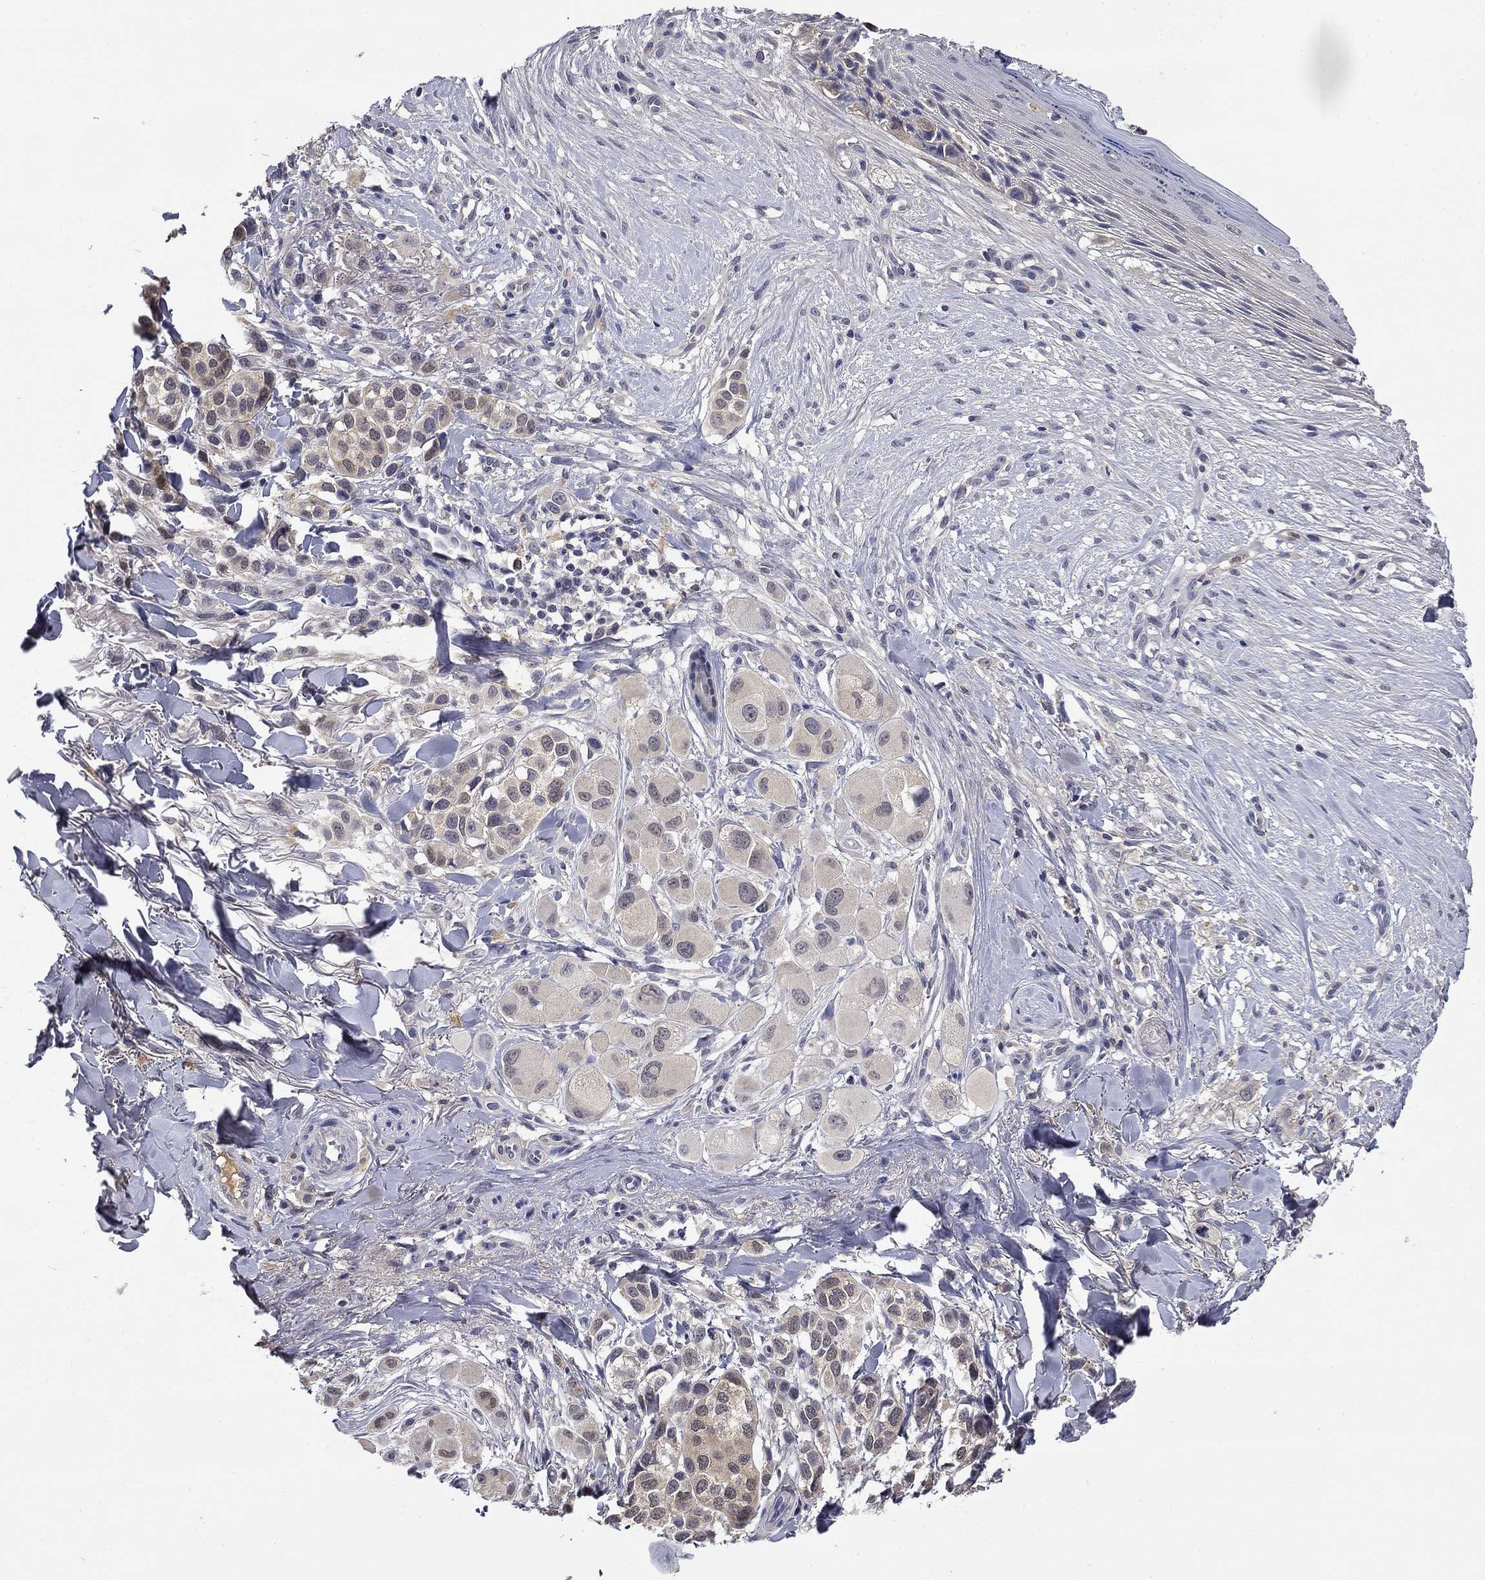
{"staining": {"intensity": "negative", "quantity": "none", "location": "none"}, "tissue": "melanoma", "cell_type": "Tumor cells", "image_type": "cancer", "snomed": [{"axis": "morphology", "description": "Malignant melanoma, NOS"}, {"axis": "topography", "description": "Skin"}], "caption": "The micrograph demonstrates no staining of tumor cells in melanoma.", "gene": "DDTL", "patient": {"sex": "male", "age": 57}}